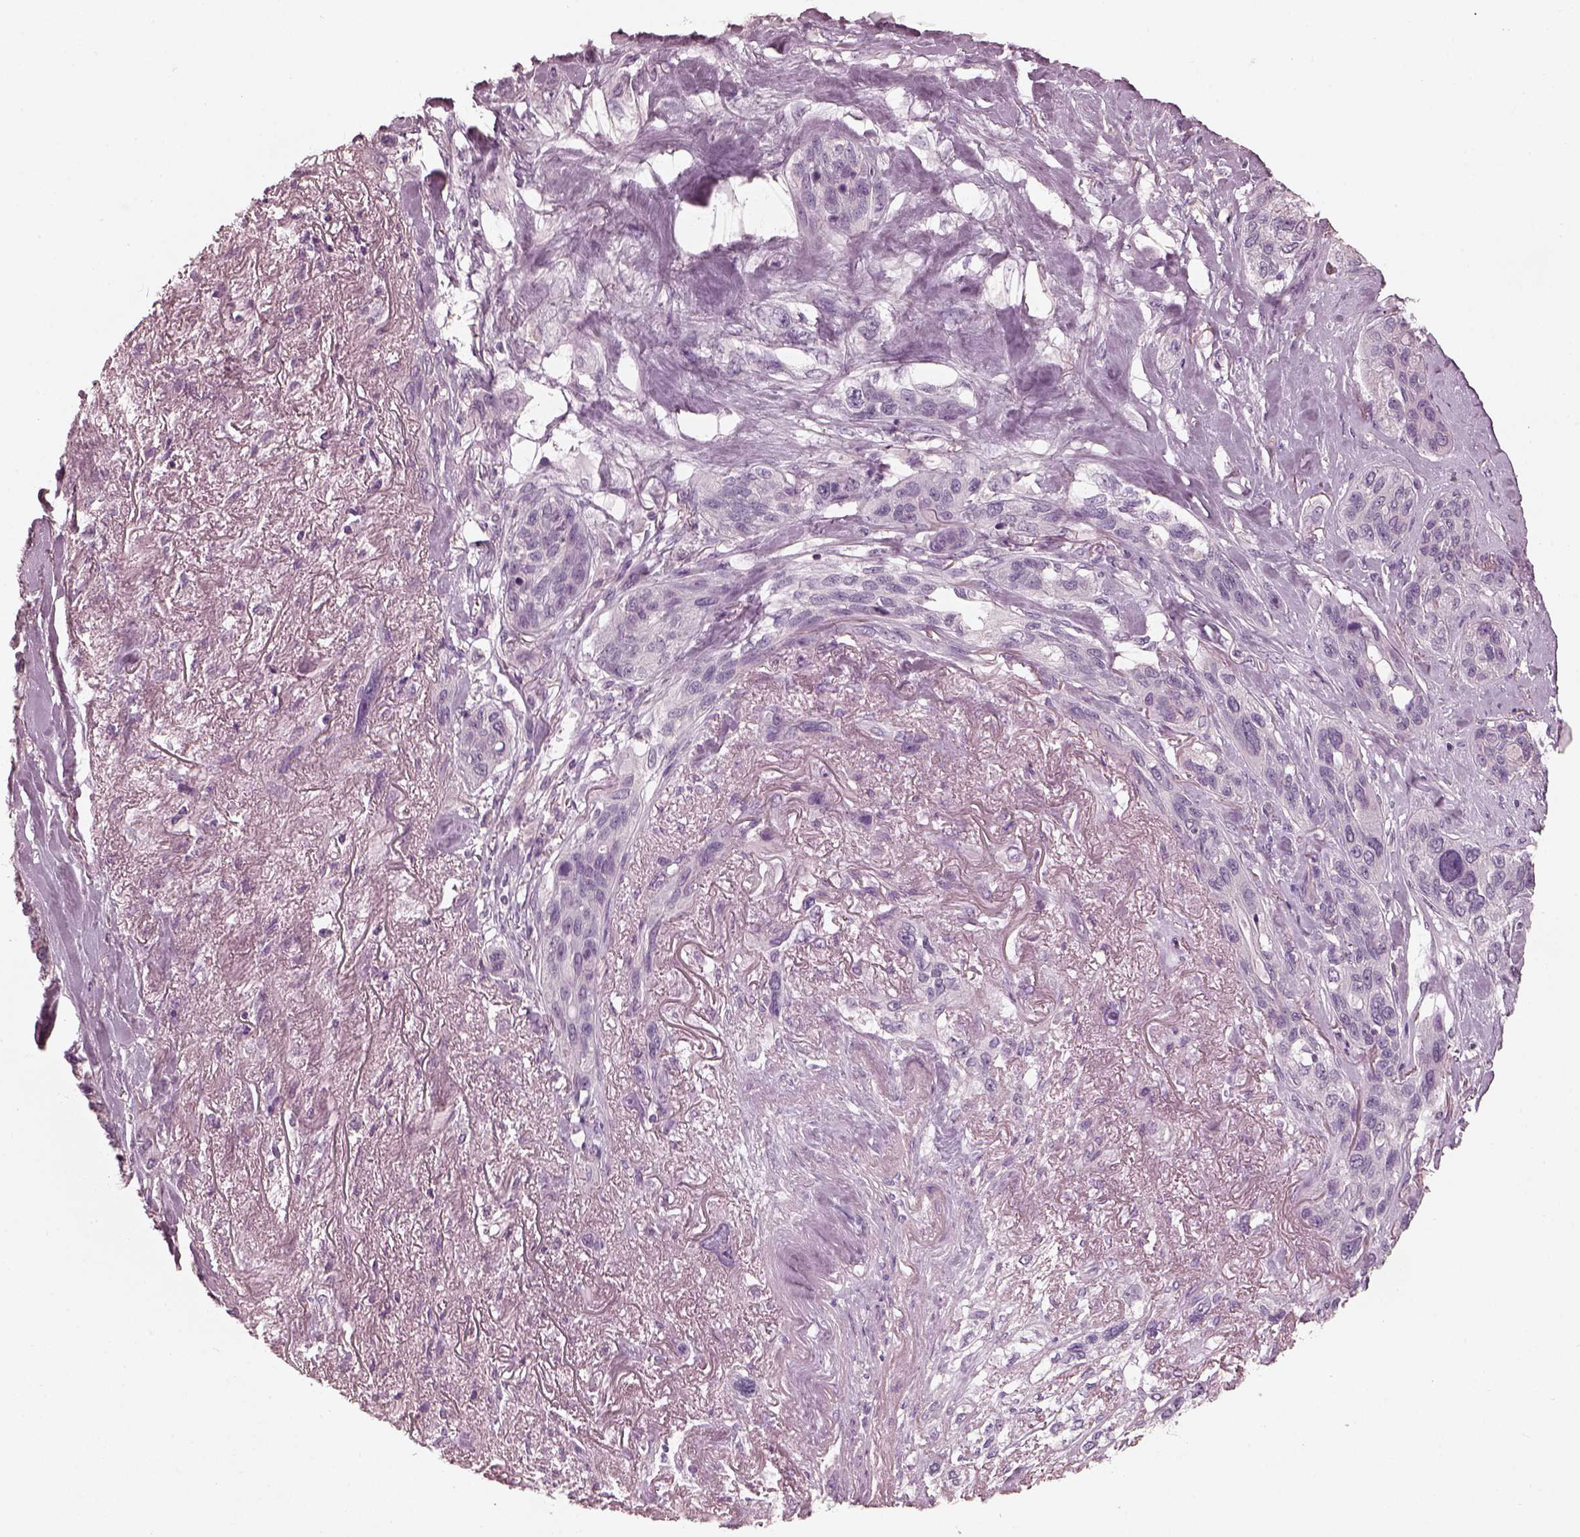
{"staining": {"intensity": "negative", "quantity": "none", "location": "none"}, "tissue": "lung cancer", "cell_type": "Tumor cells", "image_type": "cancer", "snomed": [{"axis": "morphology", "description": "Squamous cell carcinoma, NOS"}, {"axis": "topography", "description": "Lung"}], "caption": "Micrograph shows no protein expression in tumor cells of lung cancer (squamous cell carcinoma) tissue. (DAB (3,3'-diaminobenzidine) IHC with hematoxylin counter stain).", "gene": "OPTC", "patient": {"sex": "female", "age": 70}}